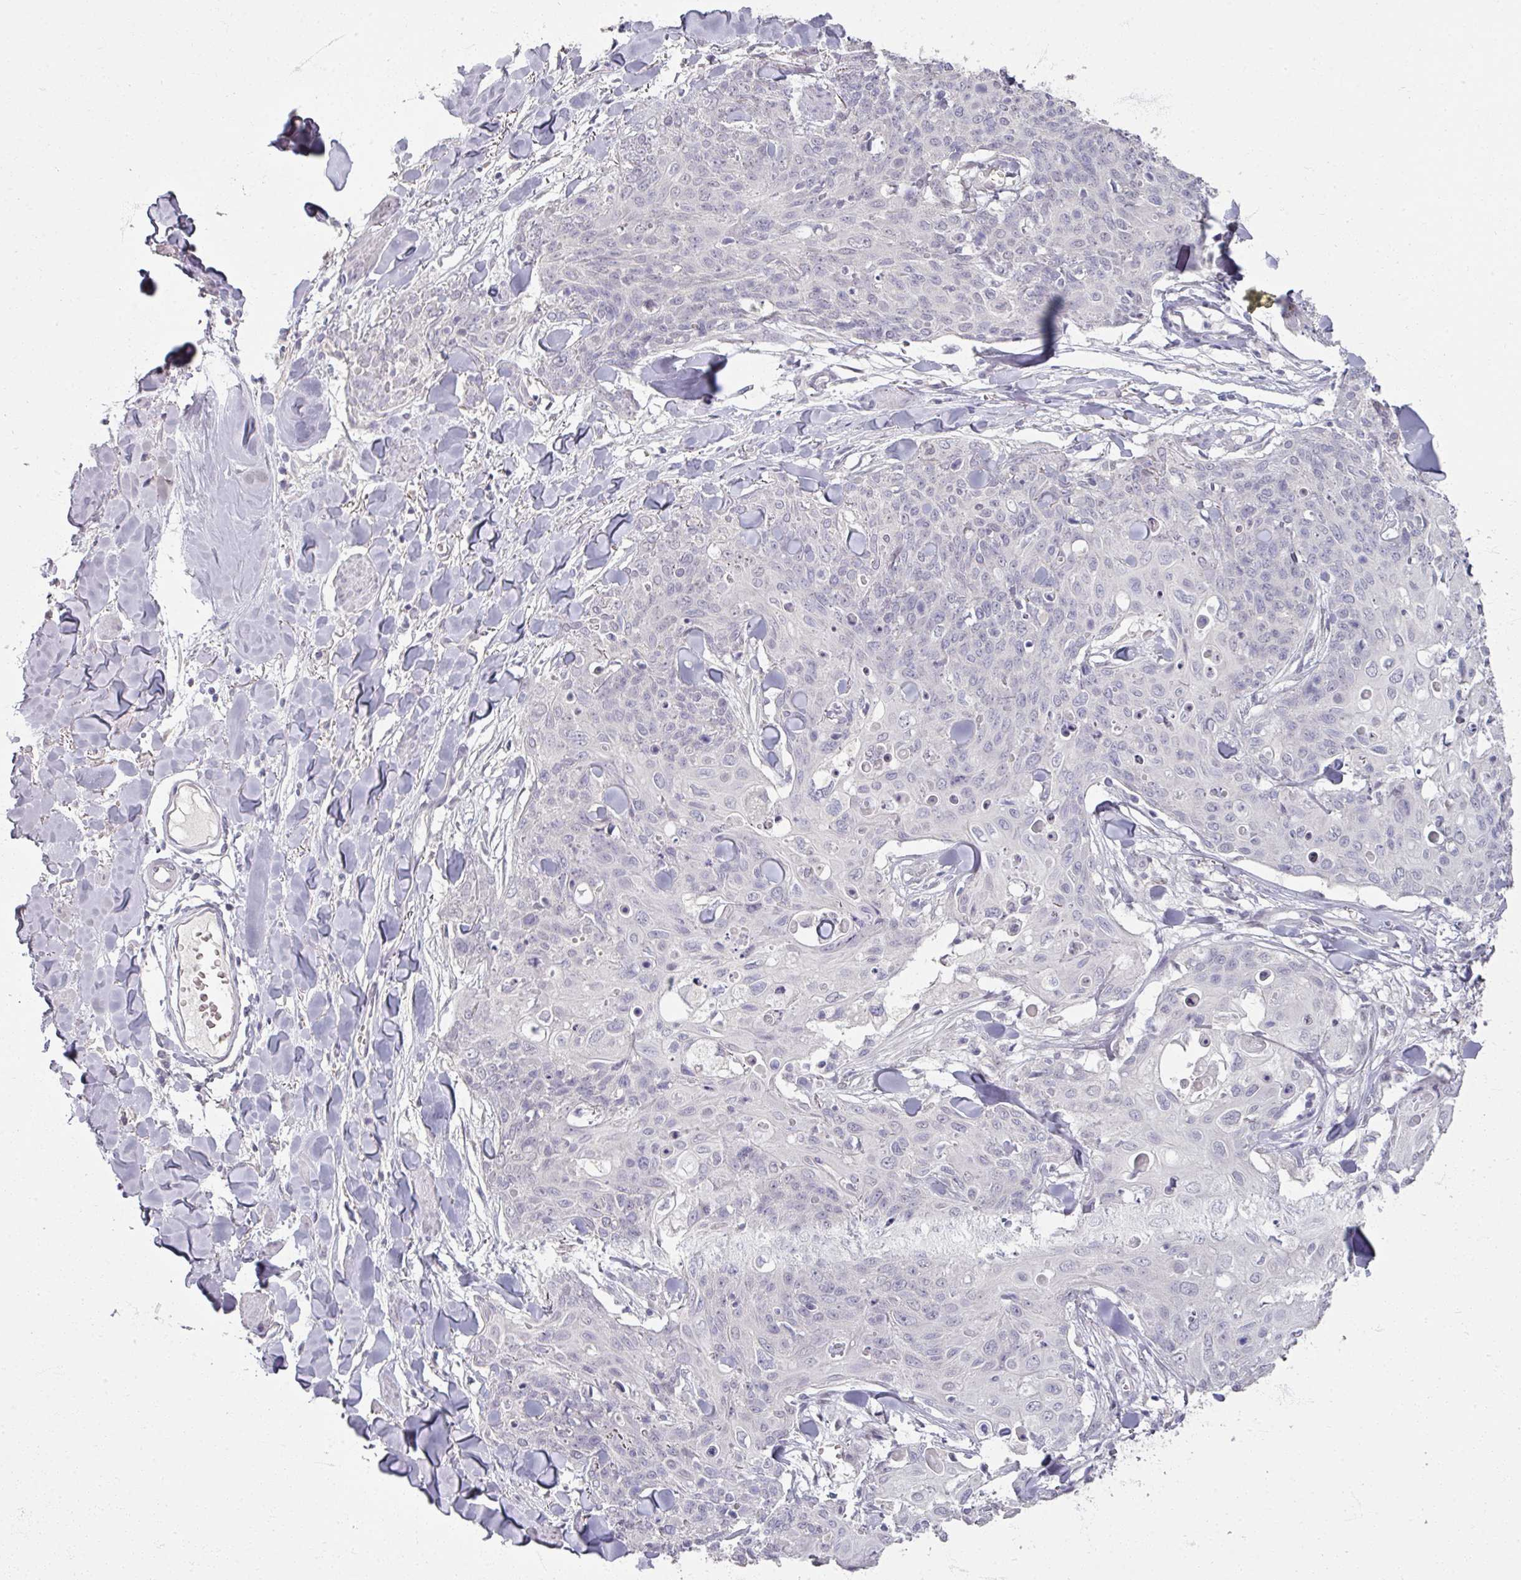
{"staining": {"intensity": "negative", "quantity": "none", "location": "none"}, "tissue": "skin cancer", "cell_type": "Tumor cells", "image_type": "cancer", "snomed": [{"axis": "morphology", "description": "Squamous cell carcinoma, NOS"}, {"axis": "topography", "description": "Skin"}, {"axis": "topography", "description": "Vulva"}], "caption": "This is an IHC photomicrograph of skin cancer. There is no expression in tumor cells.", "gene": "SOX11", "patient": {"sex": "female", "age": 85}}